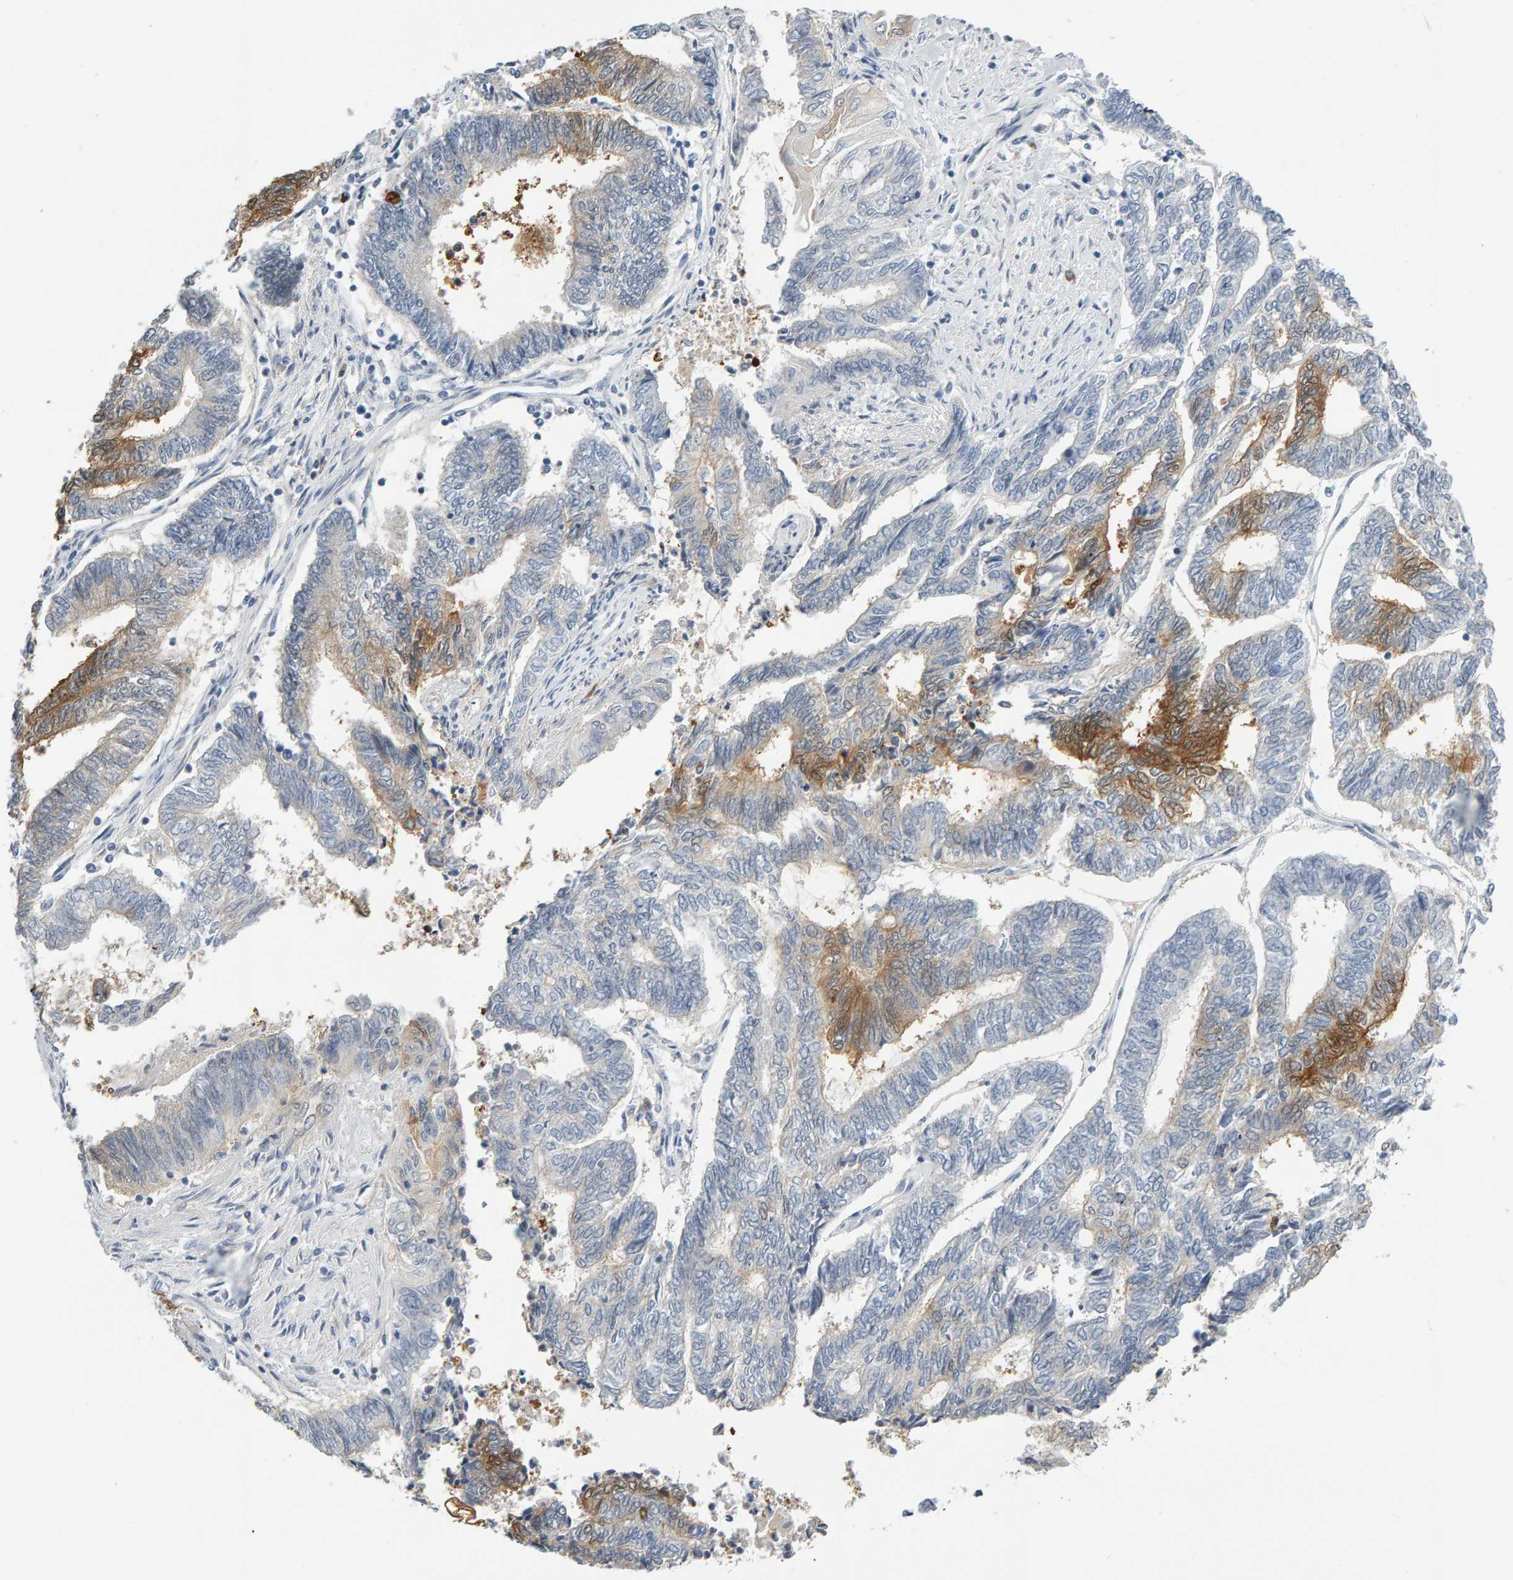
{"staining": {"intensity": "moderate", "quantity": "<25%", "location": "cytoplasmic/membranous"}, "tissue": "endometrial cancer", "cell_type": "Tumor cells", "image_type": "cancer", "snomed": [{"axis": "morphology", "description": "Adenocarcinoma, NOS"}, {"axis": "topography", "description": "Uterus"}, {"axis": "topography", "description": "Endometrium"}], "caption": "Moderate cytoplasmic/membranous expression for a protein is identified in about <25% of tumor cells of adenocarcinoma (endometrial) using IHC.", "gene": "CTH", "patient": {"sex": "female", "age": 70}}